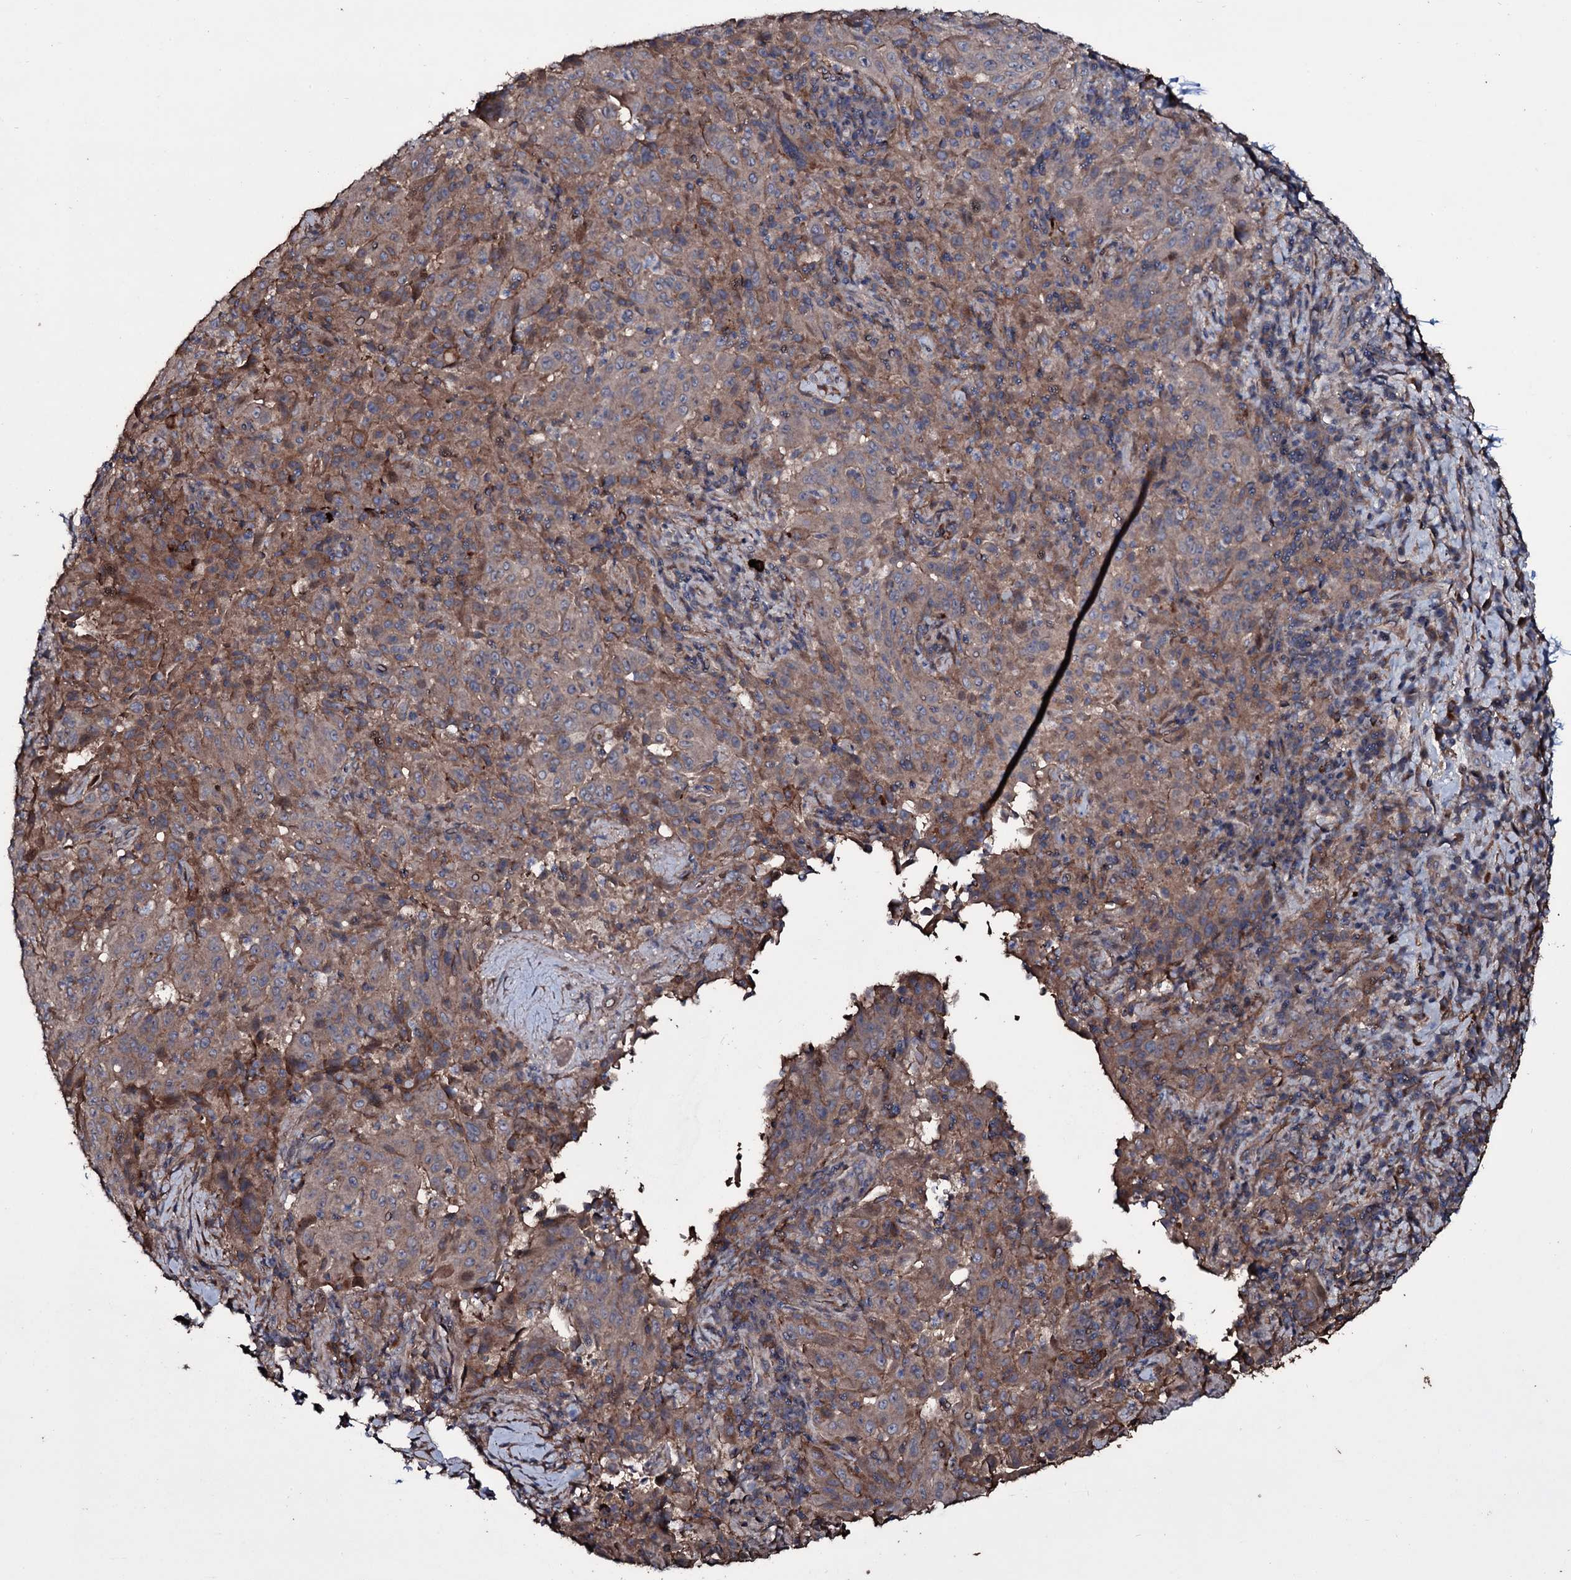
{"staining": {"intensity": "moderate", "quantity": ">75%", "location": "cytoplasmic/membranous"}, "tissue": "pancreatic cancer", "cell_type": "Tumor cells", "image_type": "cancer", "snomed": [{"axis": "morphology", "description": "Adenocarcinoma, NOS"}, {"axis": "topography", "description": "Pancreas"}], "caption": "IHC of human pancreatic adenocarcinoma displays medium levels of moderate cytoplasmic/membranous staining in approximately >75% of tumor cells.", "gene": "ZSWIM8", "patient": {"sex": "male", "age": 63}}